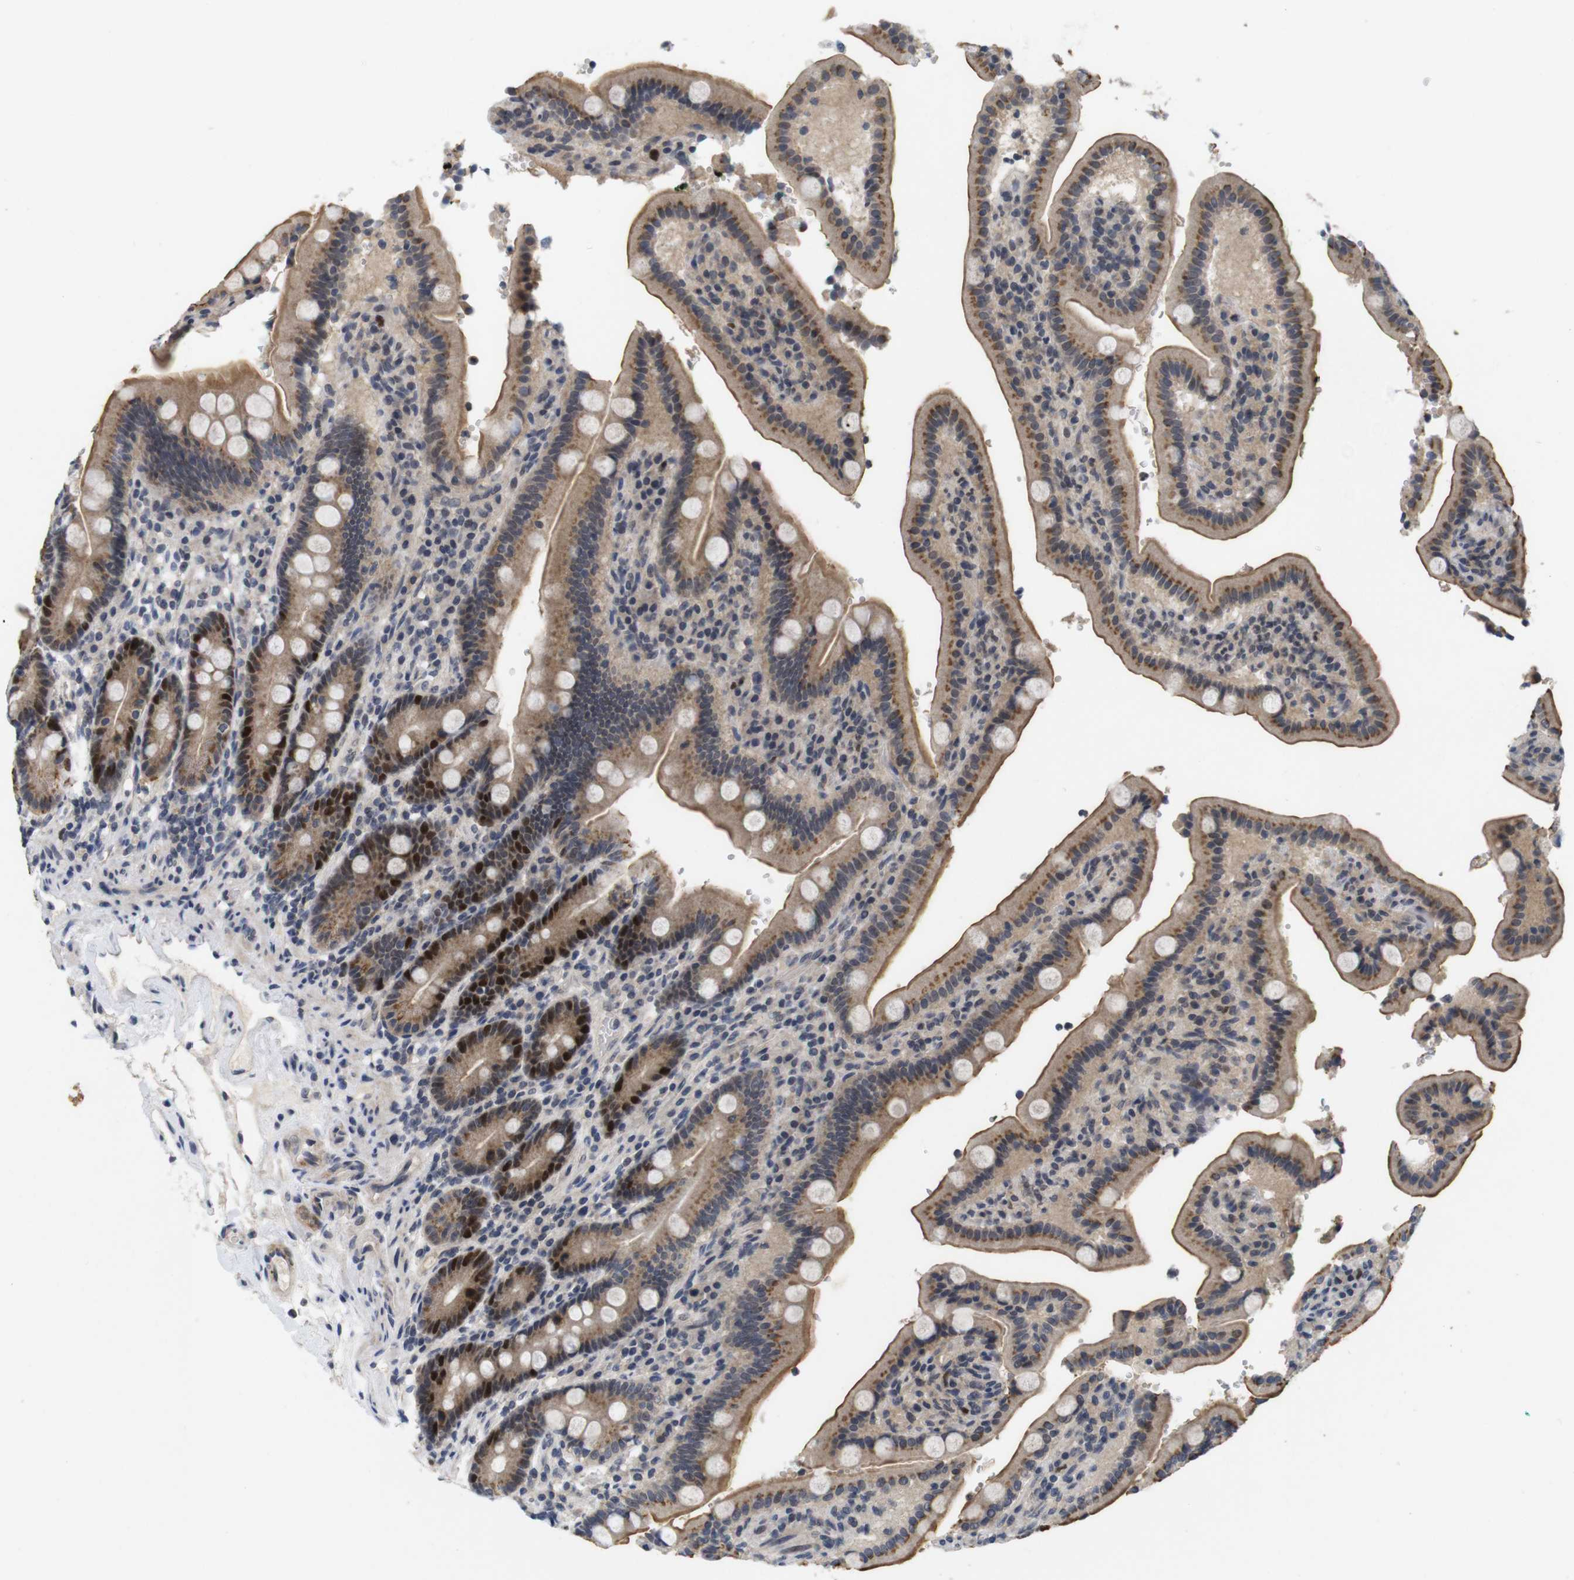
{"staining": {"intensity": "strong", "quantity": ">75%", "location": "cytoplasmic/membranous,nuclear"}, "tissue": "duodenum", "cell_type": "Glandular cells", "image_type": "normal", "snomed": [{"axis": "morphology", "description": "Normal tissue, NOS"}, {"axis": "topography", "description": "Small intestine, NOS"}], "caption": "The immunohistochemical stain highlights strong cytoplasmic/membranous,nuclear expression in glandular cells of benign duodenum.", "gene": "SKP2", "patient": {"sex": "female", "age": 71}}